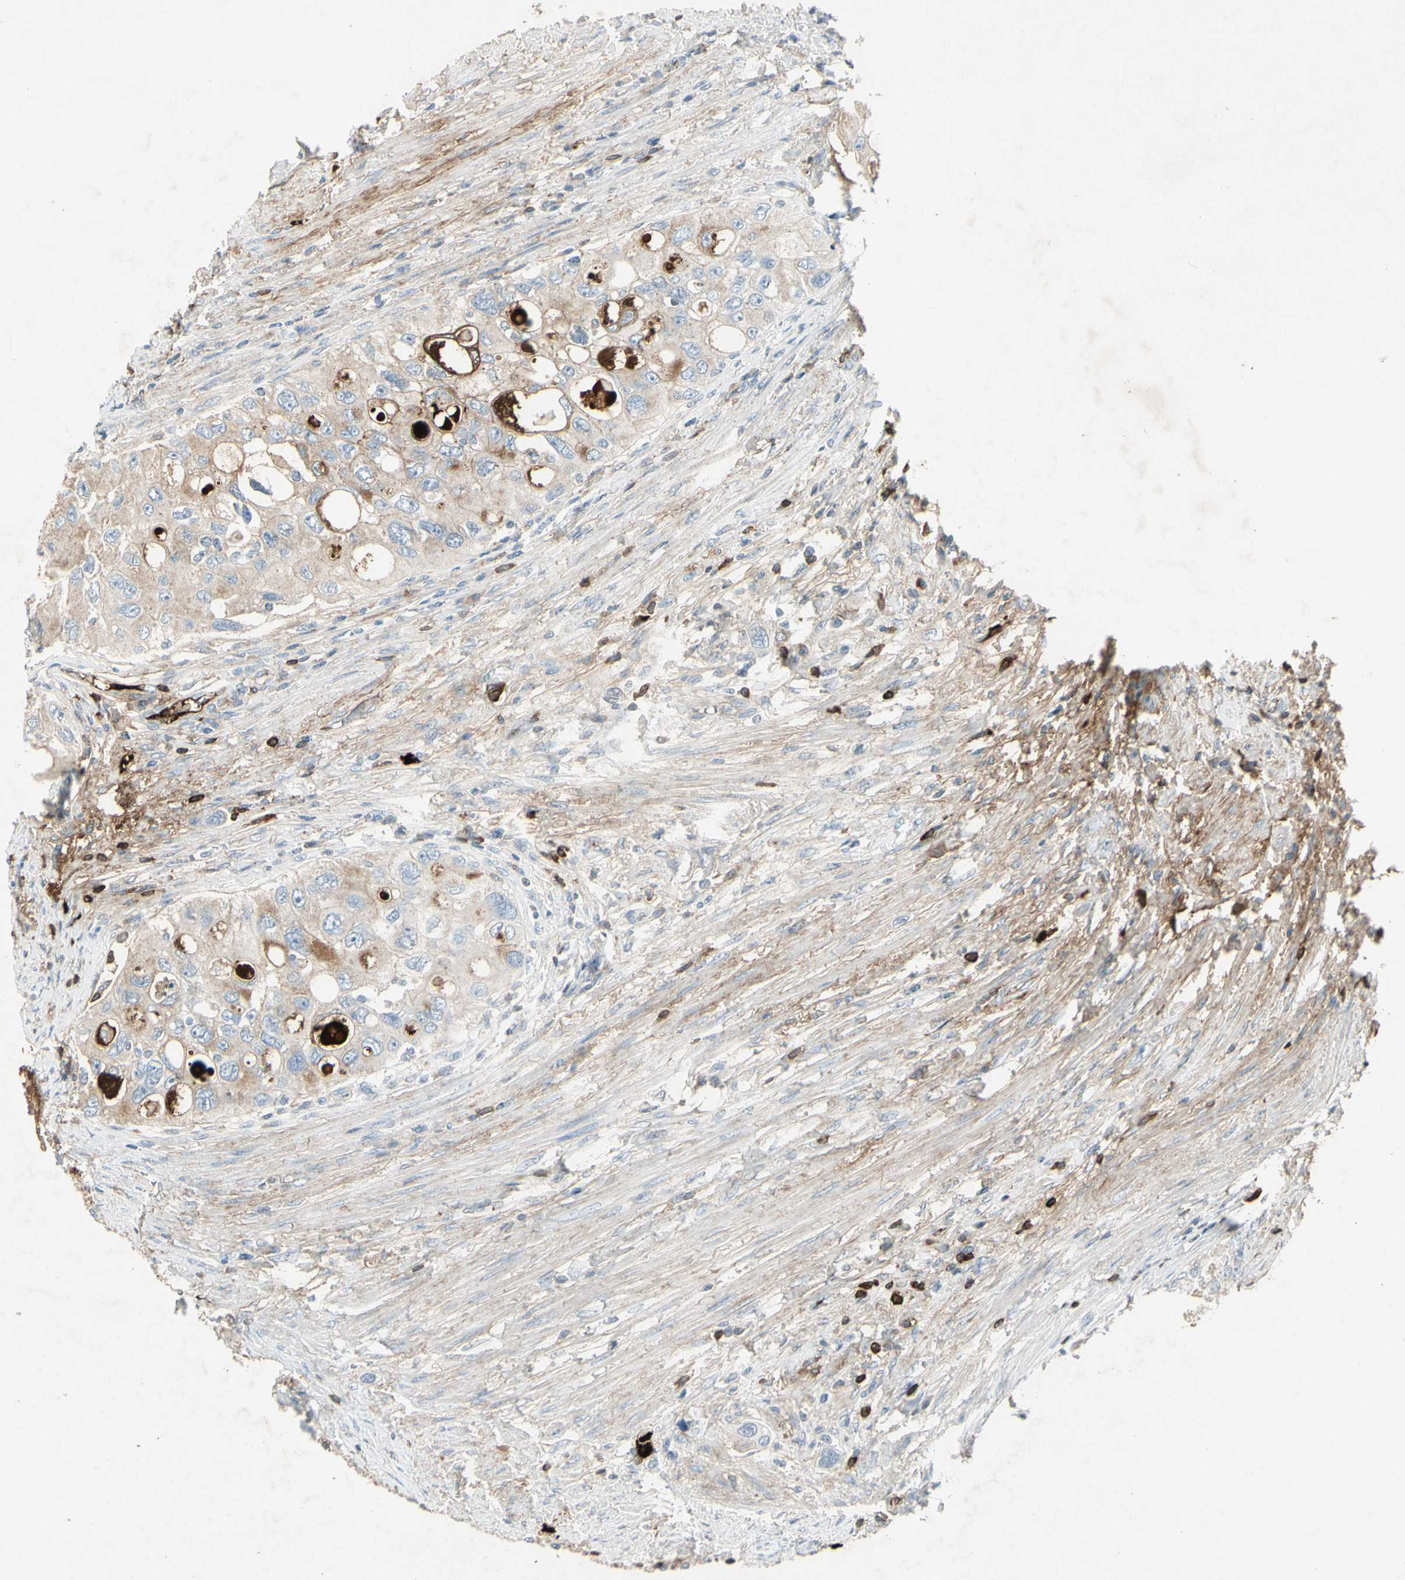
{"staining": {"intensity": "weak", "quantity": "25%-75%", "location": "cytoplasmic/membranous"}, "tissue": "urothelial cancer", "cell_type": "Tumor cells", "image_type": "cancer", "snomed": [{"axis": "morphology", "description": "Urothelial carcinoma, High grade"}, {"axis": "topography", "description": "Urinary bladder"}], "caption": "Immunohistochemistry of urothelial cancer shows low levels of weak cytoplasmic/membranous positivity in approximately 25%-75% of tumor cells.", "gene": "IGHM", "patient": {"sex": "female", "age": 56}}